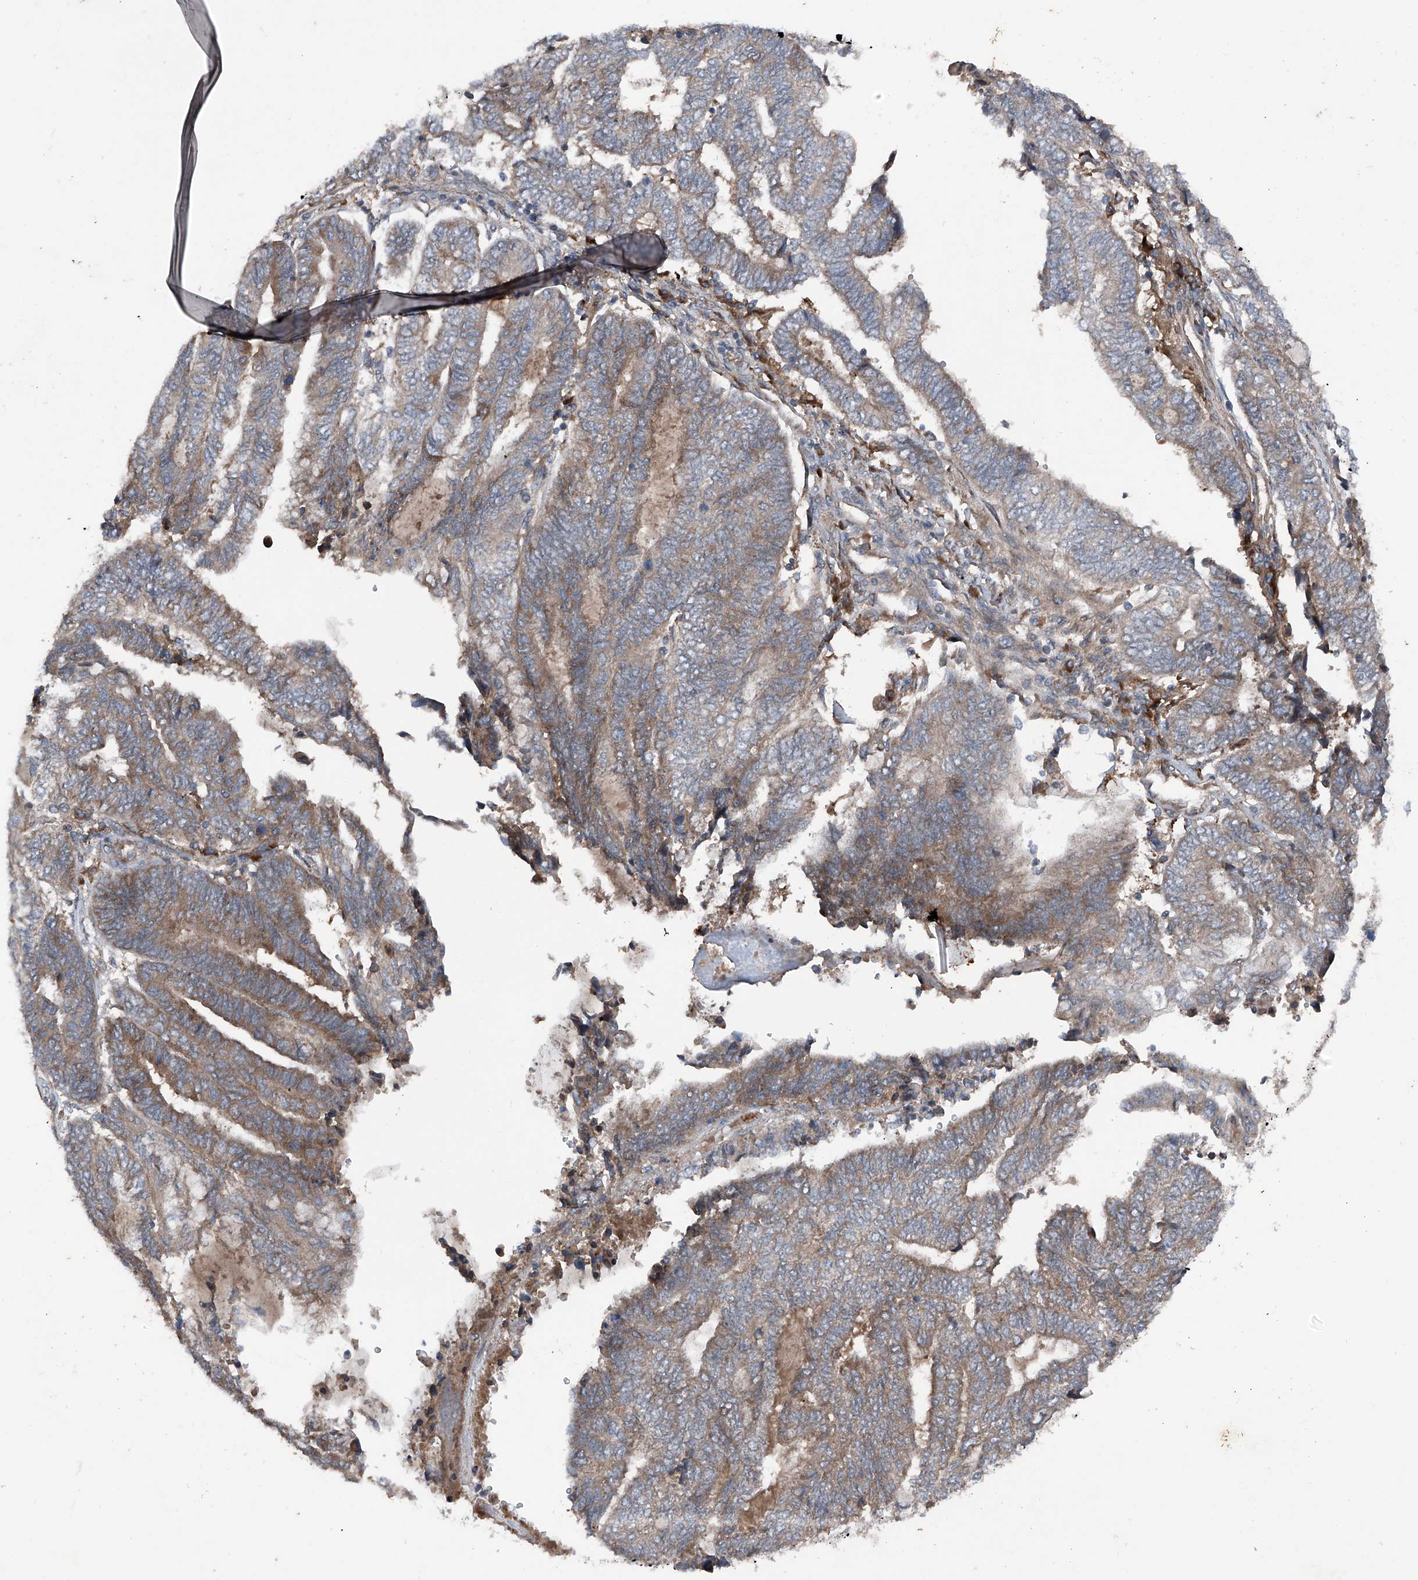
{"staining": {"intensity": "moderate", "quantity": ">75%", "location": "cytoplasmic/membranous"}, "tissue": "endometrial cancer", "cell_type": "Tumor cells", "image_type": "cancer", "snomed": [{"axis": "morphology", "description": "Adenocarcinoma, NOS"}, {"axis": "topography", "description": "Uterus"}, {"axis": "topography", "description": "Endometrium"}], "caption": "Immunohistochemical staining of endometrial adenocarcinoma exhibits medium levels of moderate cytoplasmic/membranous protein staining in about >75% of tumor cells. Nuclei are stained in blue.", "gene": "DAD1", "patient": {"sex": "female", "age": 70}}